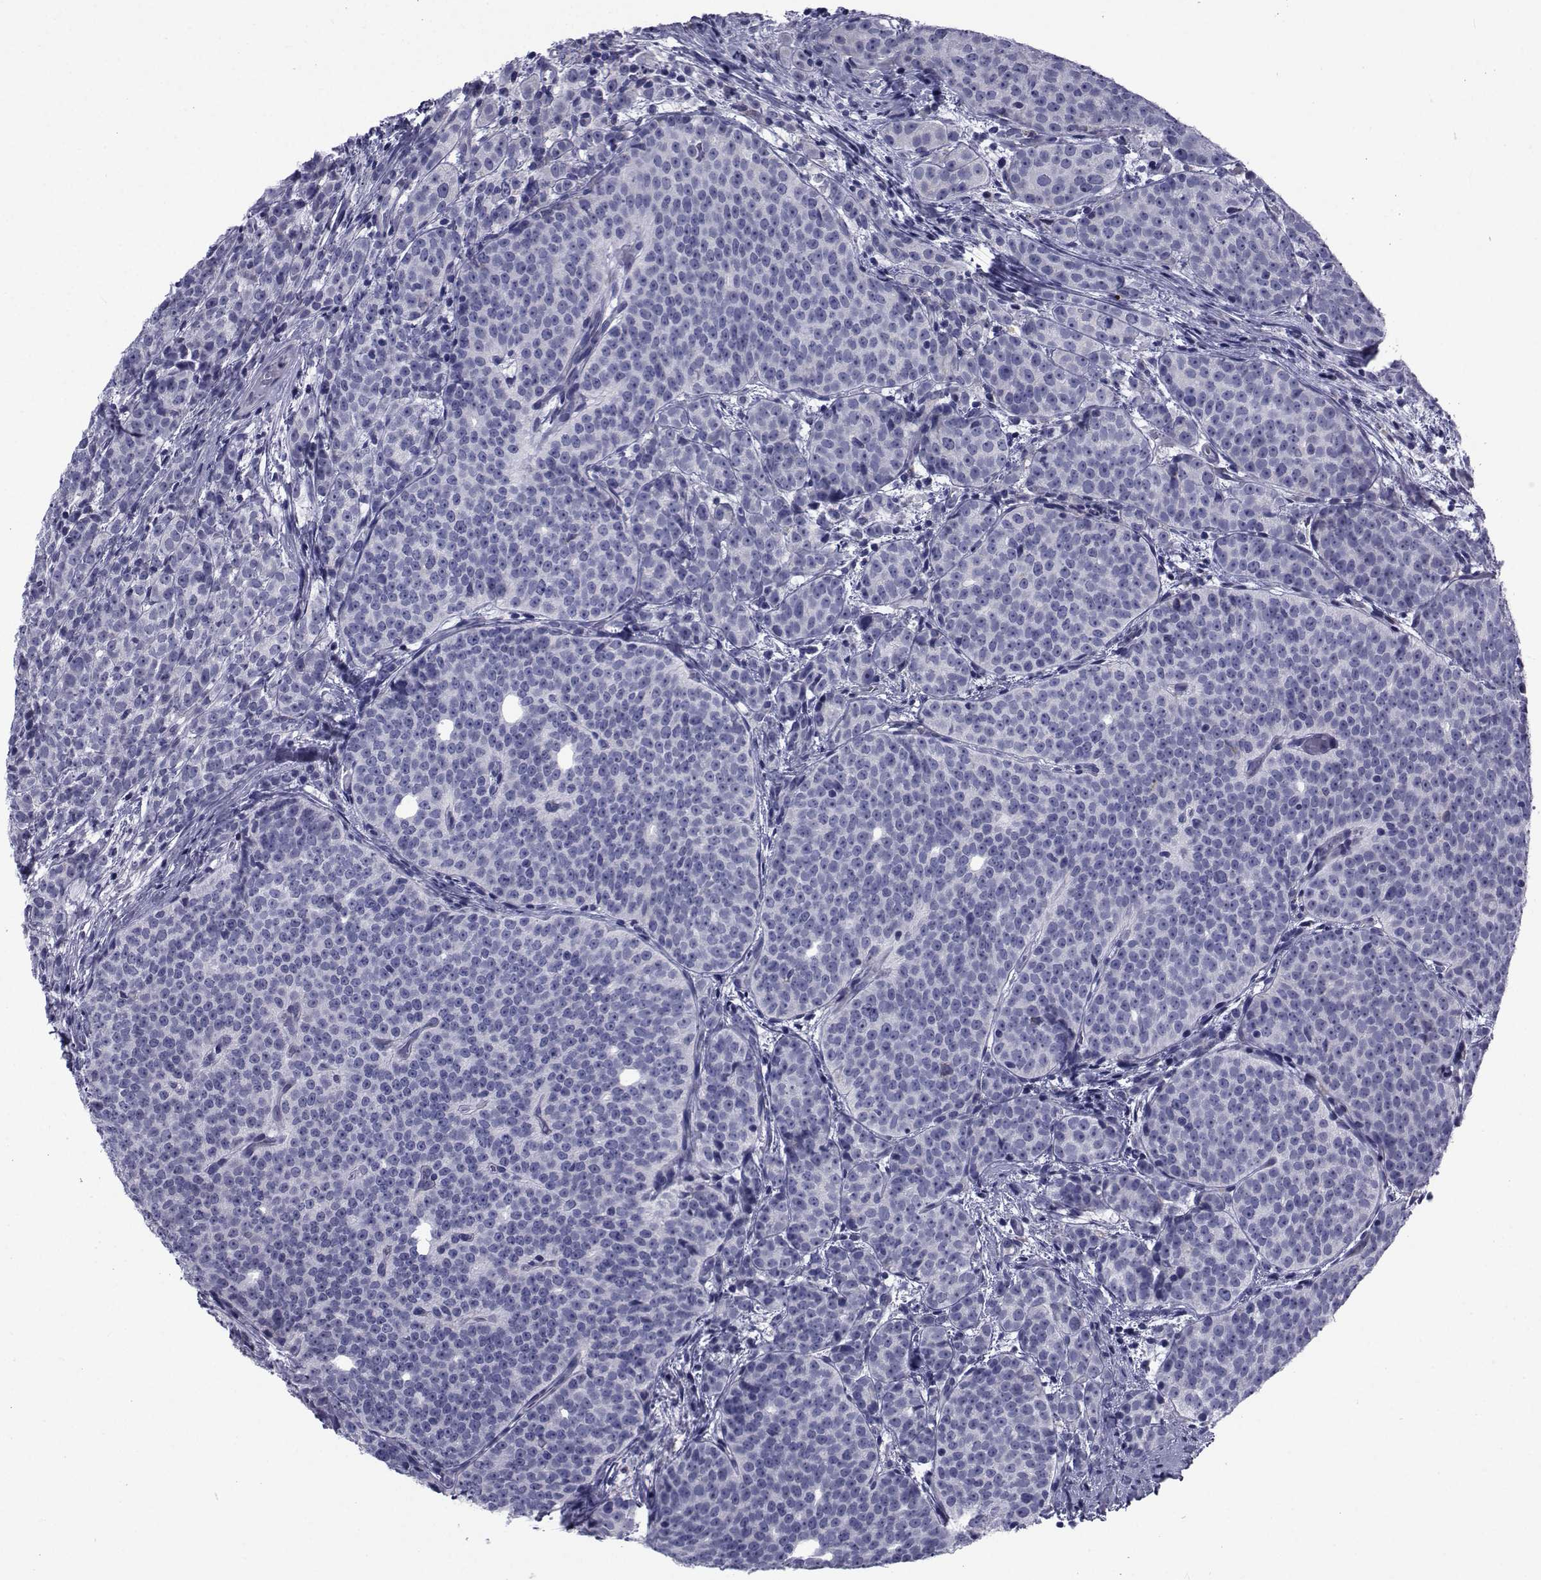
{"staining": {"intensity": "negative", "quantity": "none", "location": "none"}, "tissue": "prostate cancer", "cell_type": "Tumor cells", "image_type": "cancer", "snomed": [{"axis": "morphology", "description": "Adenocarcinoma, High grade"}, {"axis": "topography", "description": "Prostate"}], "caption": "Tumor cells are negative for brown protein staining in prostate cancer (adenocarcinoma (high-grade)).", "gene": "ROPN1", "patient": {"sex": "male", "age": 53}}